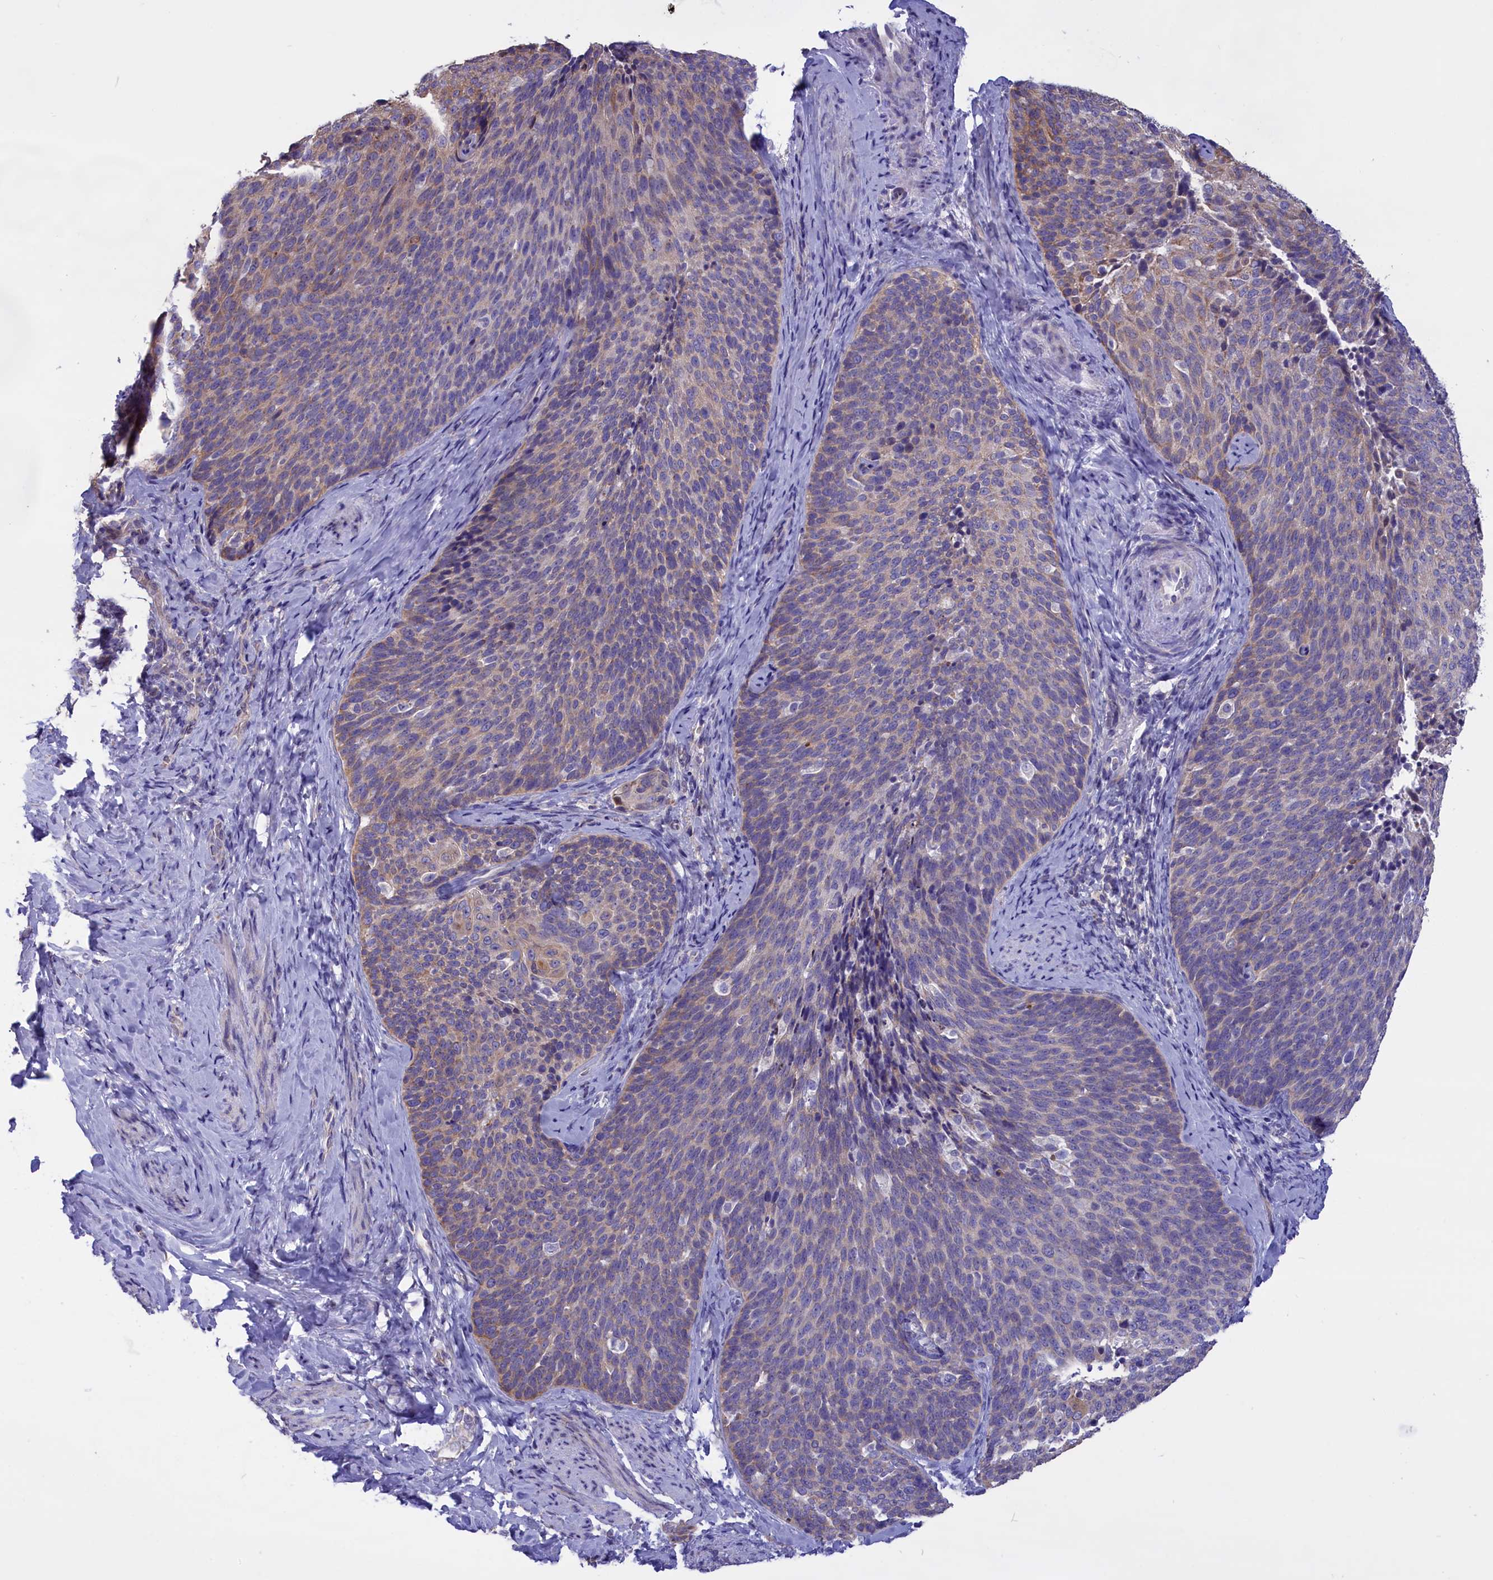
{"staining": {"intensity": "moderate", "quantity": "<25%", "location": "cytoplasmic/membranous"}, "tissue": "cervical cancer", "cell_type": "Tumor cells", "image_type": "cancer", "snomed": [{"axis": "morphology", "description": "Squamous cell carcinoma, NOS"}, {"axis": "topography", "description": "Cervix"}], "caption": "DAB (3,3'-diaminobenzidine) immunohistochemical staining of cervical cancer (squamous cell carcinoma) reveals moderate cytoplasmic/membranous protein positivity in about <25% of tumor cells.", "gene": "CYP2U1", "patient": {"sex": "female", "age": 50}}